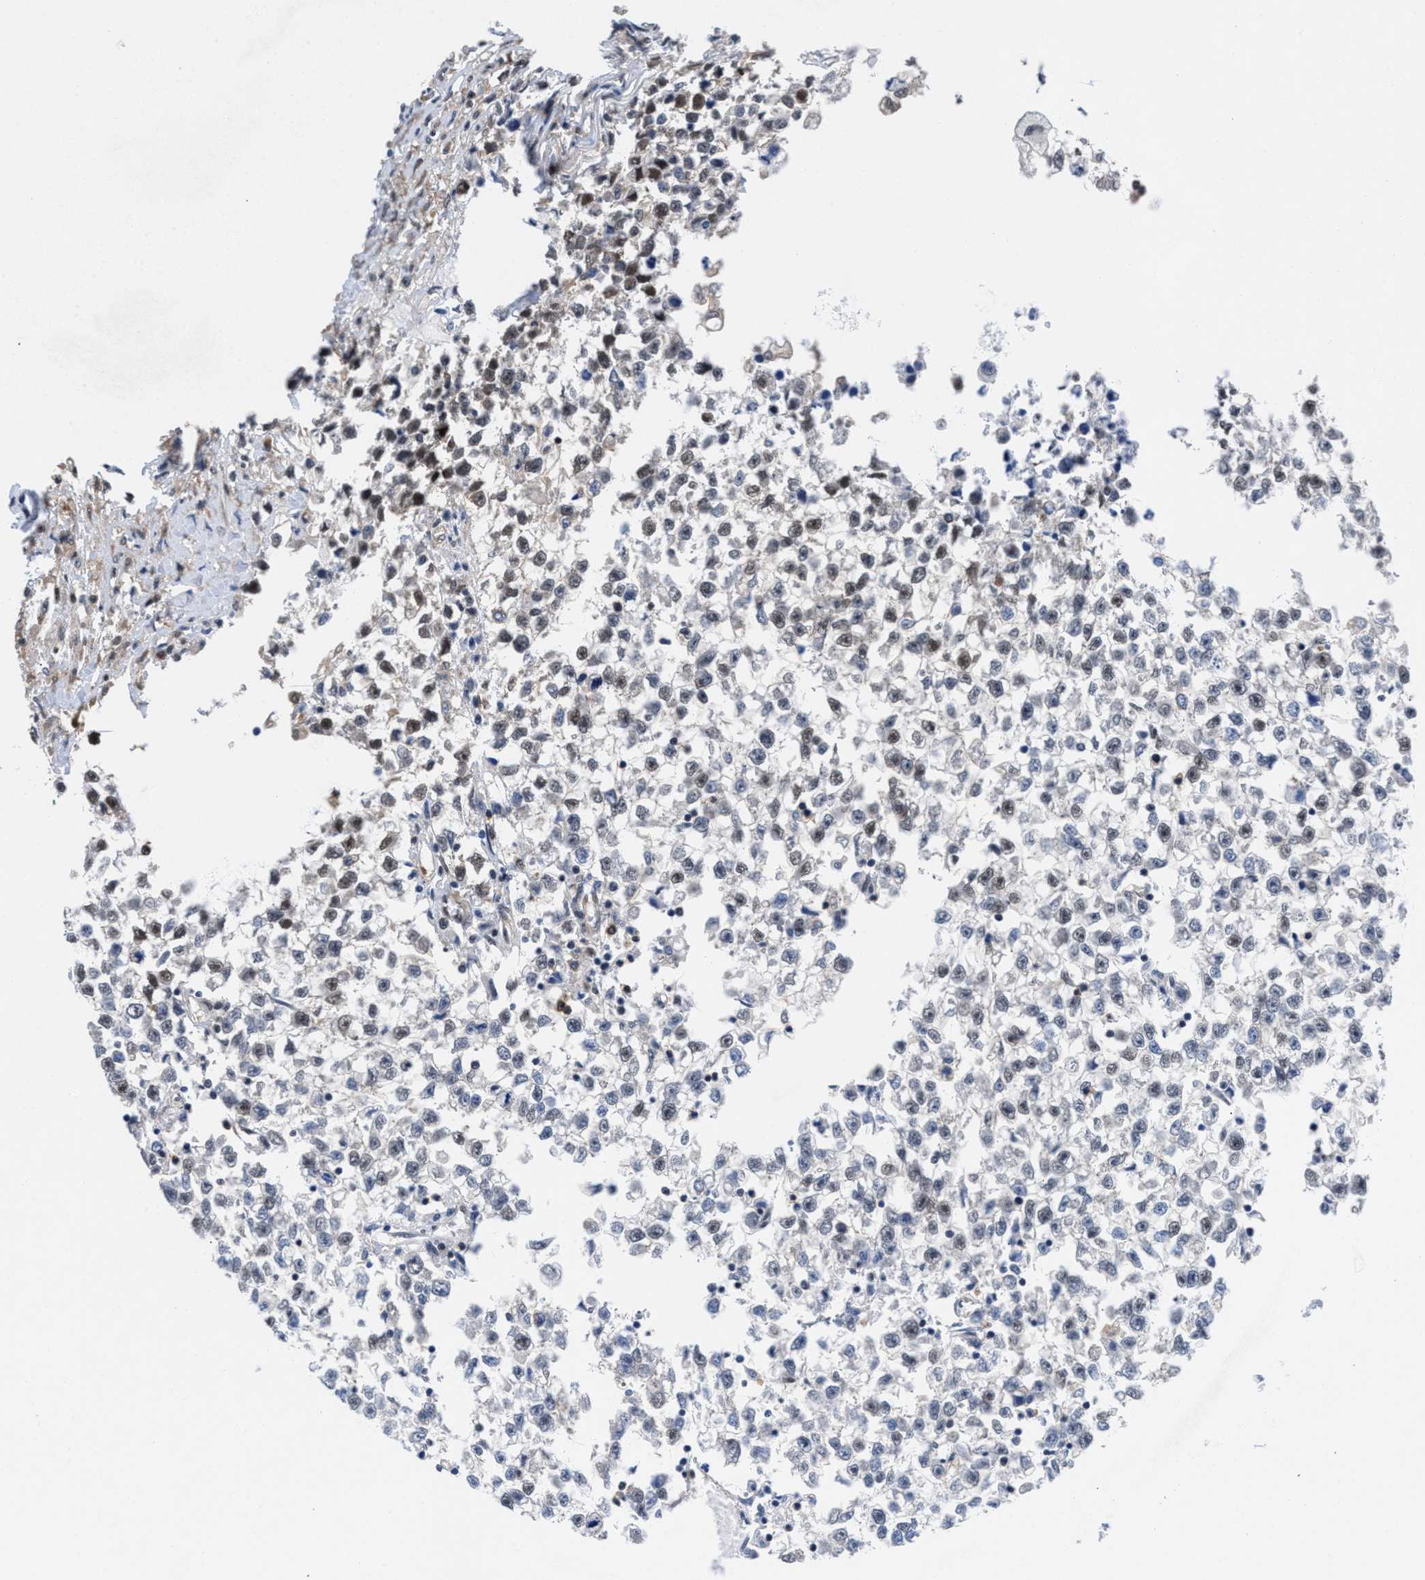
{"staining": {"intensity": "weak", "quantity": "25%-75%", "location": "cytoplasmic/membranous,nuclear"}, "tissue": "testis cancer", "cell_type": "Tumor cells", "image_type": "cancer", "snomed": [{"axis": "morphology", "description": "Seminoma, NOS"}, {"axis": "morphology", "description": "Carcinoma, Embryonal, NOS"}, {"axis": "topography", "description": "Testis"}], "caption": "Protein expression analysis of embryonal carcinoma (testis) exhibits weak cytoplasmic/membranous and nuclear expression in approximately 25%-75% of tumor cells. The staining is performed using DAB brown chromogen to label protein expression. The nuclei are counter-stained blue using hematoxylin.", "gene": "ACLY", "patient": {"sex": "male", "age": 51}}